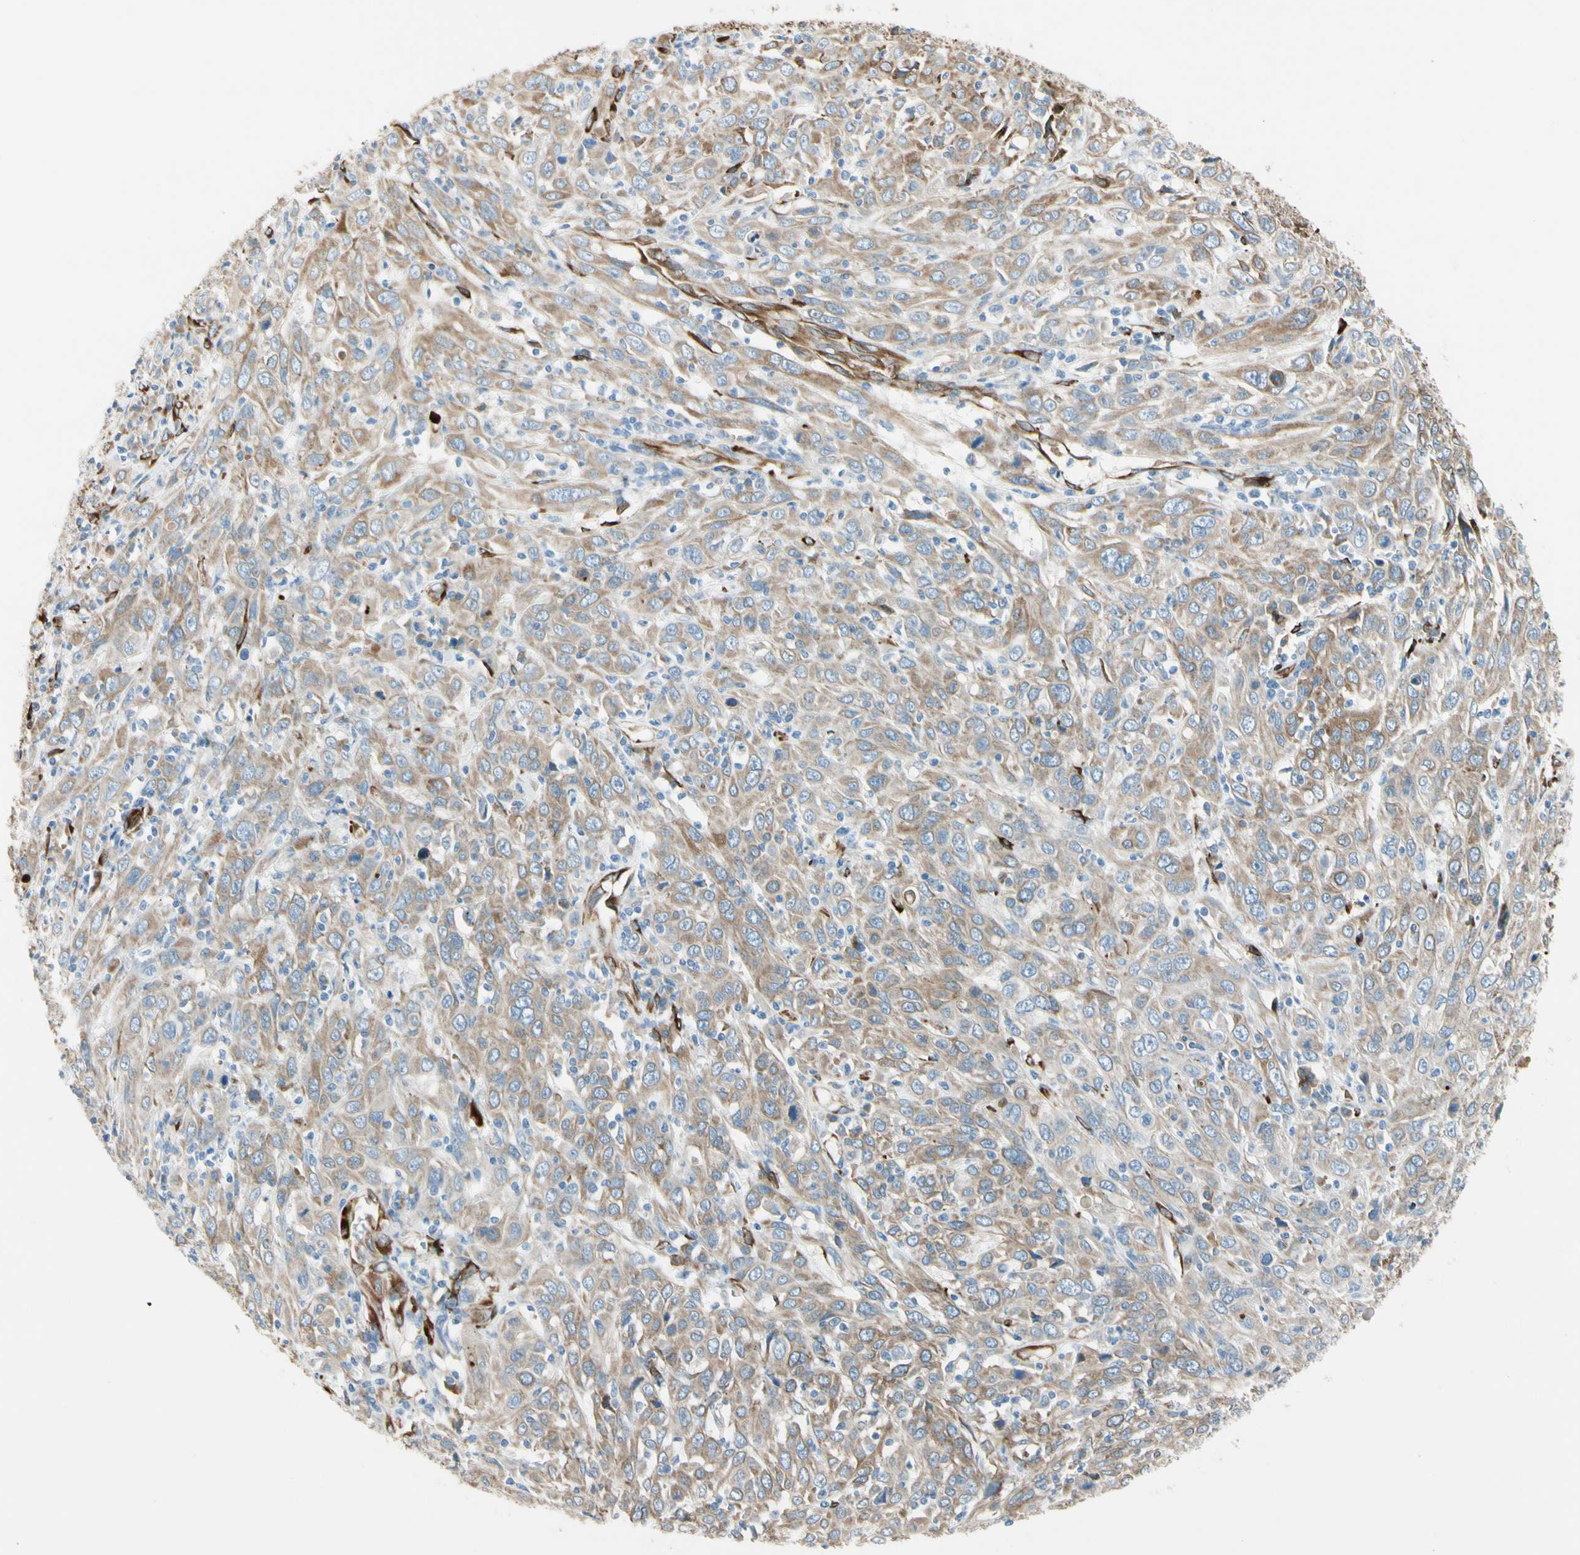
{"staining": {"intensity": "weak", "quantity": ">75%", "location": "cytoplasmic/membranous"}, "tissue": "cervical cancer", "cell_type": "Tumor cells", "image_type": "cancer", "snomed": [{"axis": "morphology", "description": "Squamous cell carcinoma, NOS"}, {"axis": "topography", "description": "Cervix"}], "caption": "Tumor cells demonstrate low levels of weak cytoplasmic/membranous expression in about >75% of cells in cervical cancer (squamous cell carcinoma).", "gene": "FKBP7", "patient": {"sex": "female", "age": 46}}